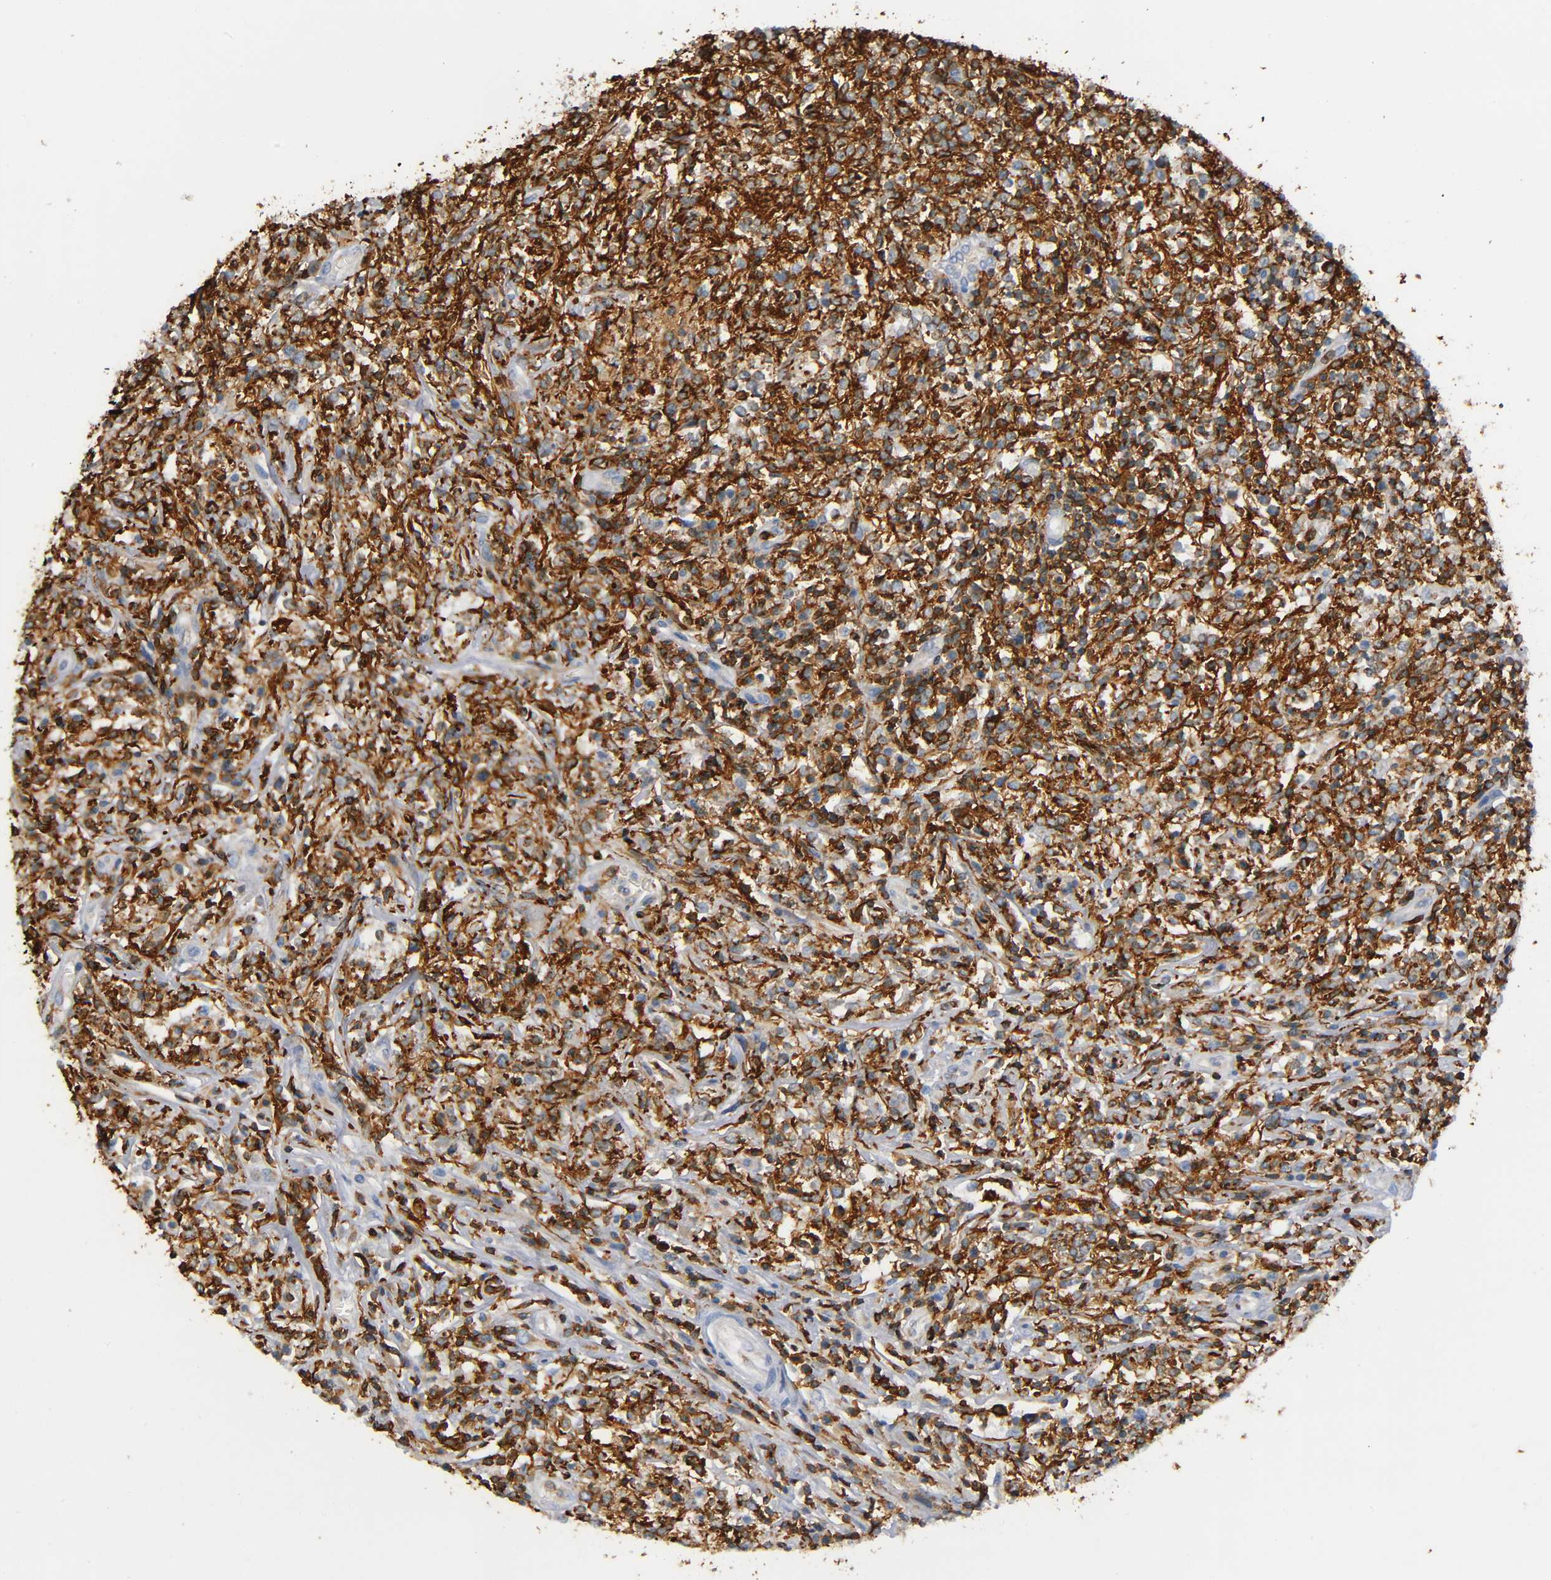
{"staining": {"intensity": "strong", "quantity": ">75%", "location": "cytoplasmic/membranous"}, "tissue": "lymphoma", "cell_type": "Tumor cells", "image_type": "cancer", "snomed": [{"axis": "morphology", "description": "Malignant lymphoma, non-Hodgkin's type, High grade"}, {"axis": "topography", "description": "Lymph node"}], "caption": "Protein analysis of malignant lymphoma, non-Hodgkin's type (high-grade) tissue displays strong cytoplasmic/membranous staining in about >75% of tumor cells.", "gene": "CAPN10", "patient": {"sex": "female", "age": 84}}